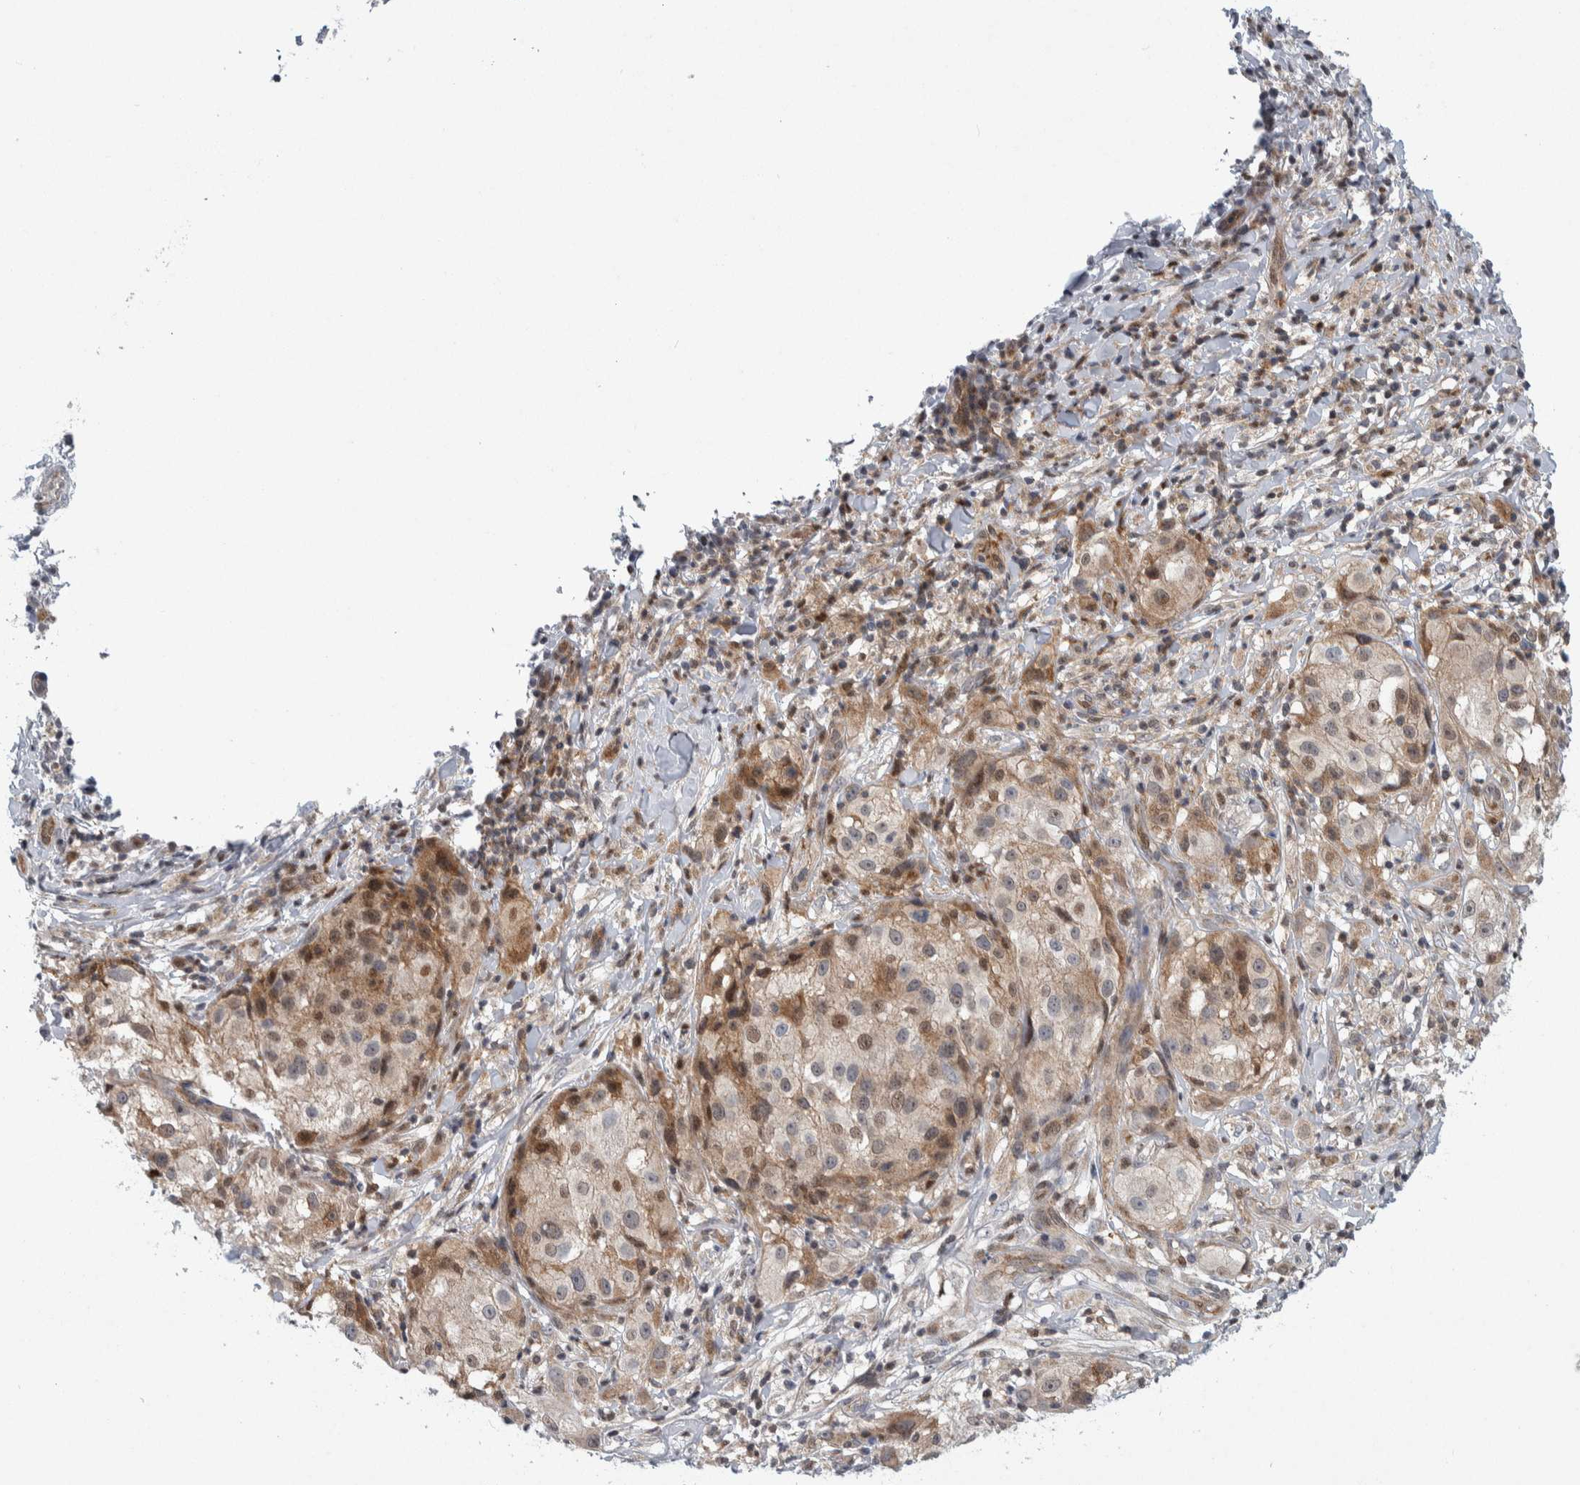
{"staining": {"intensity": "weak", "quantity": ">75%", "location": "cytoplasmic/membranous"}, "tissue": "melanoma", "cell_type": "Tumor cells", "image_type": "cancer", "snomed": [{"axis": "morphology", "description": "Necrosis, NOS"}, {"axis": "morphology", "description": "Malignant melanoma, NOS"}, {"axis": "topography", "description": "Skin"}], "caption": "Human melanoma stained with a brown dye demonstrates weak cytoplasmic/membranous positive staining in approximately >75% of tumor cells.", "gene": "PTPA", "patient": {"sex": "female", "age": 87}}